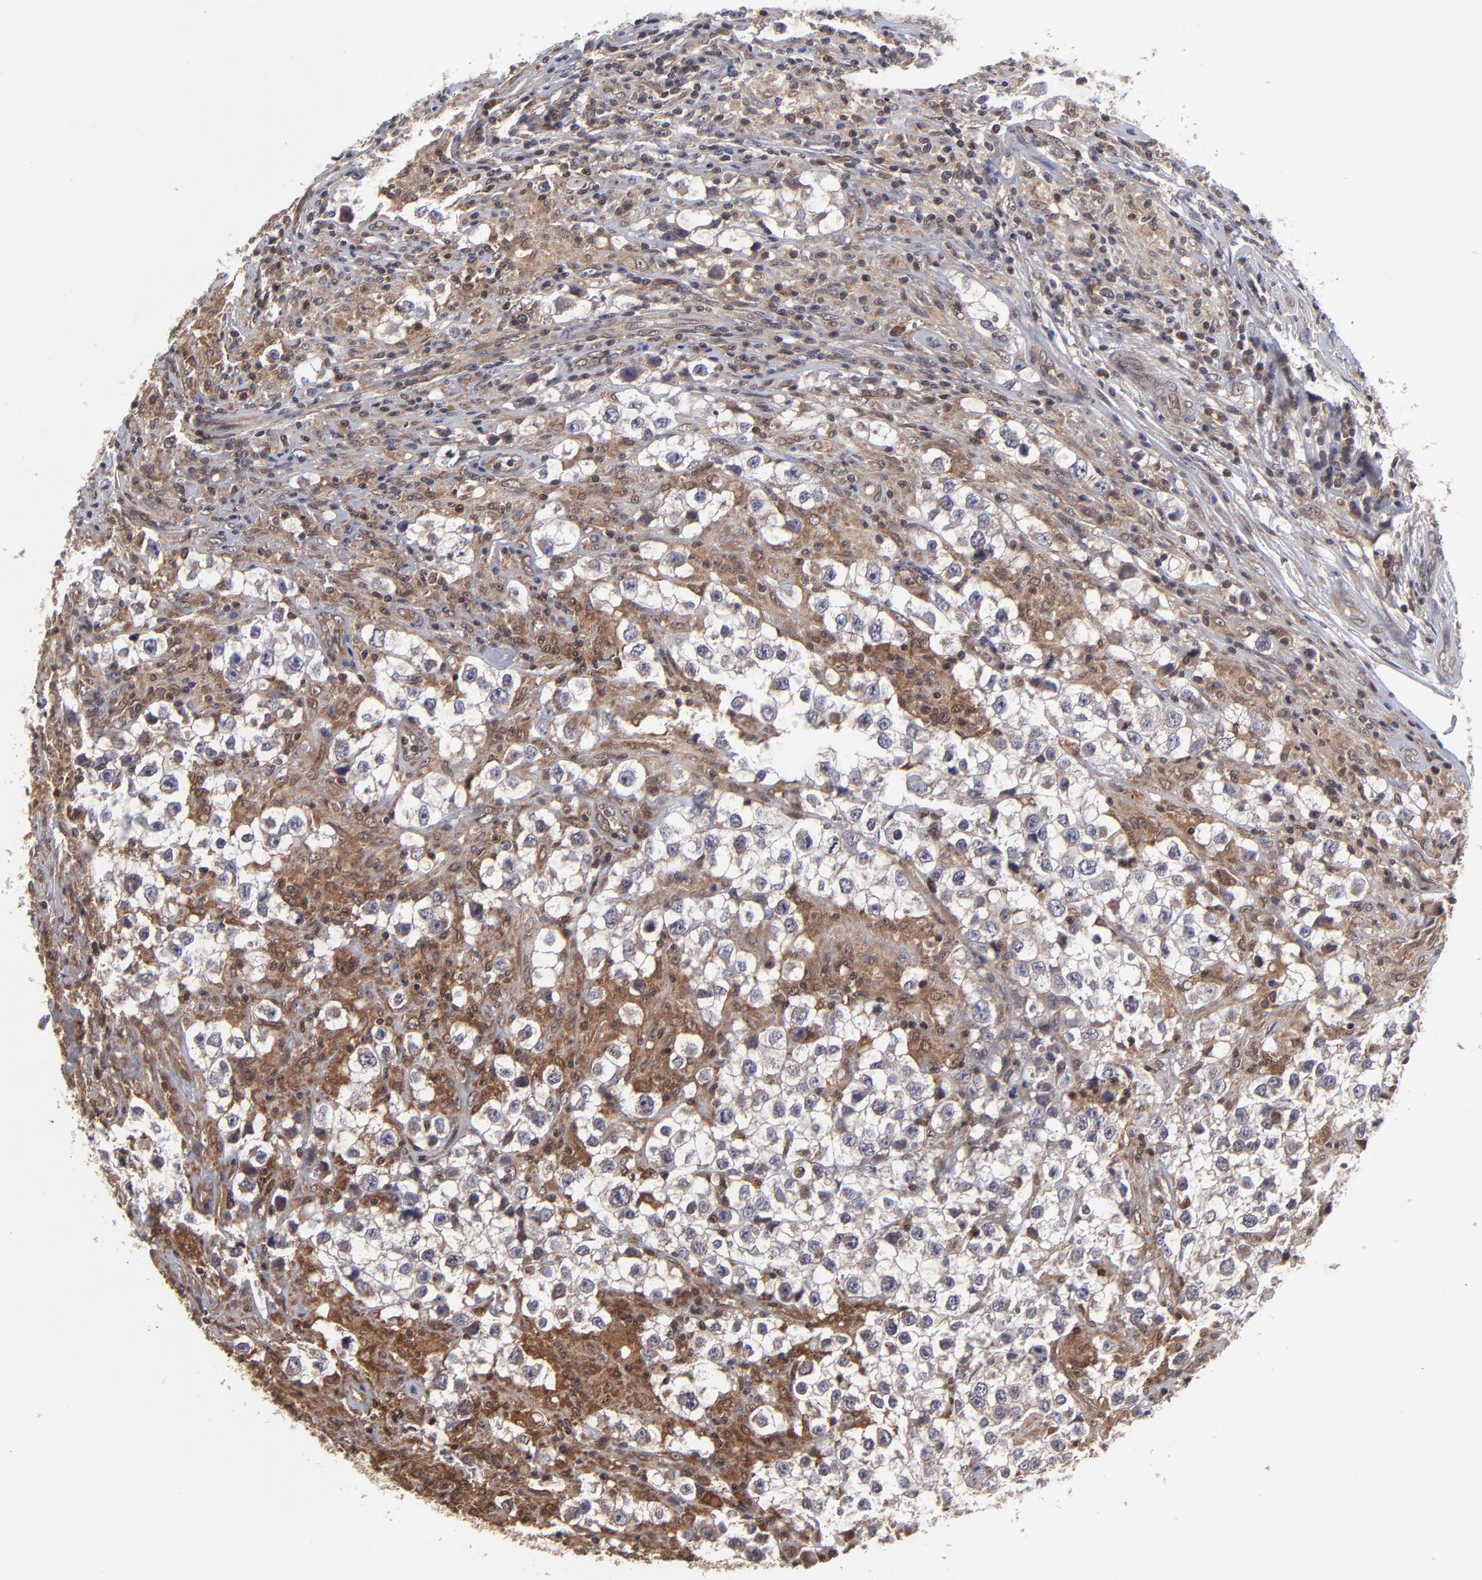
{"staining": {"intensity": "moderate", "quantity": ">75%", "location": "cytoplasmic/membranous"}, "tissue": "testis cancer", "cell_type": "Tumor cells", "image_type": "cancer", "snomed": [{"axis": "morphology", "description": "Seminoma, NOS"}, {"axis": "topography", "description": "Testis"}], "caption": "Testis cancer (seminoma) was stained to show a protein in brown. There is medium levels of moderate cytoplasmic/membranous expression in approximately >75% of tumor cells.", "gene": "UBE2L6", "patient": {"sex": "male", "age": 32}}